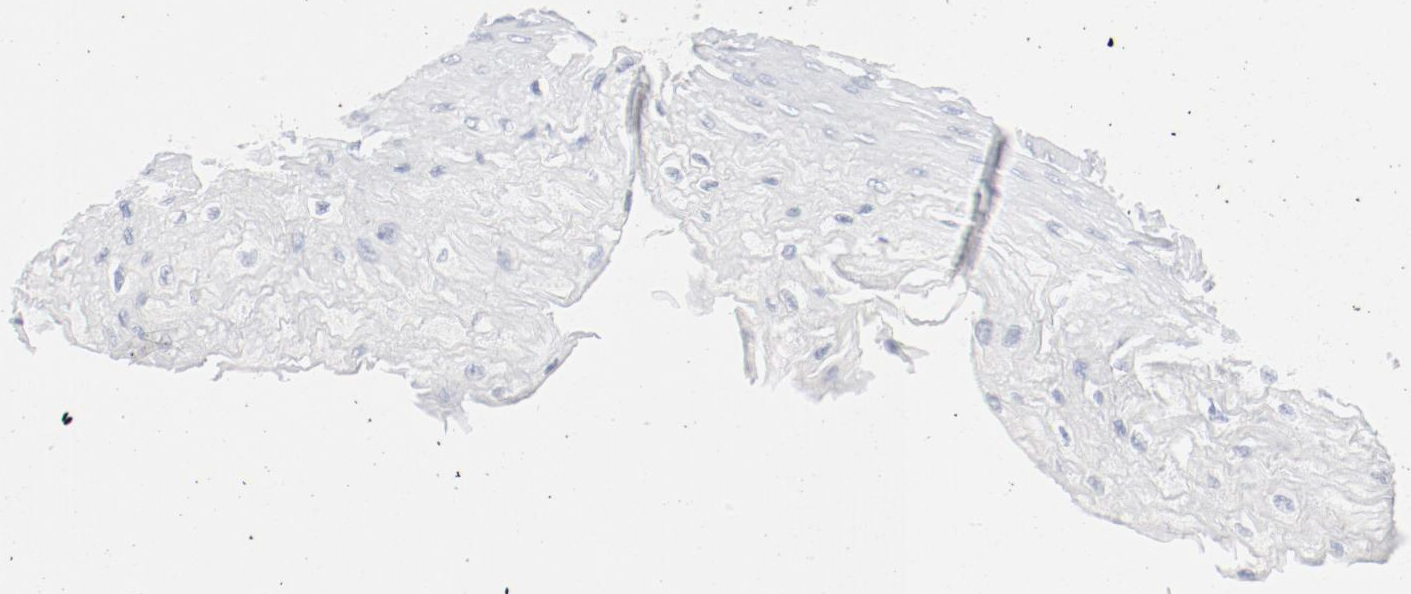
{"staining": {"intensity": "negative", "quantity": "none", "location": "none"}, "tissue": "esophagus", "cell_type": "Squamous epithelial cells", "image_type": "normal", "snomed": [{"axis": "morphology", "description": "Normal tissue, NOS"}, {"axis": "topography", "description": "Esophagus"}], "caption": "Micrograph shows no protein expression in squamous epithelial cells of unremarkable esophagus.", "gene": "PGM1", "patient": {"sex": "female", "age": 72}}